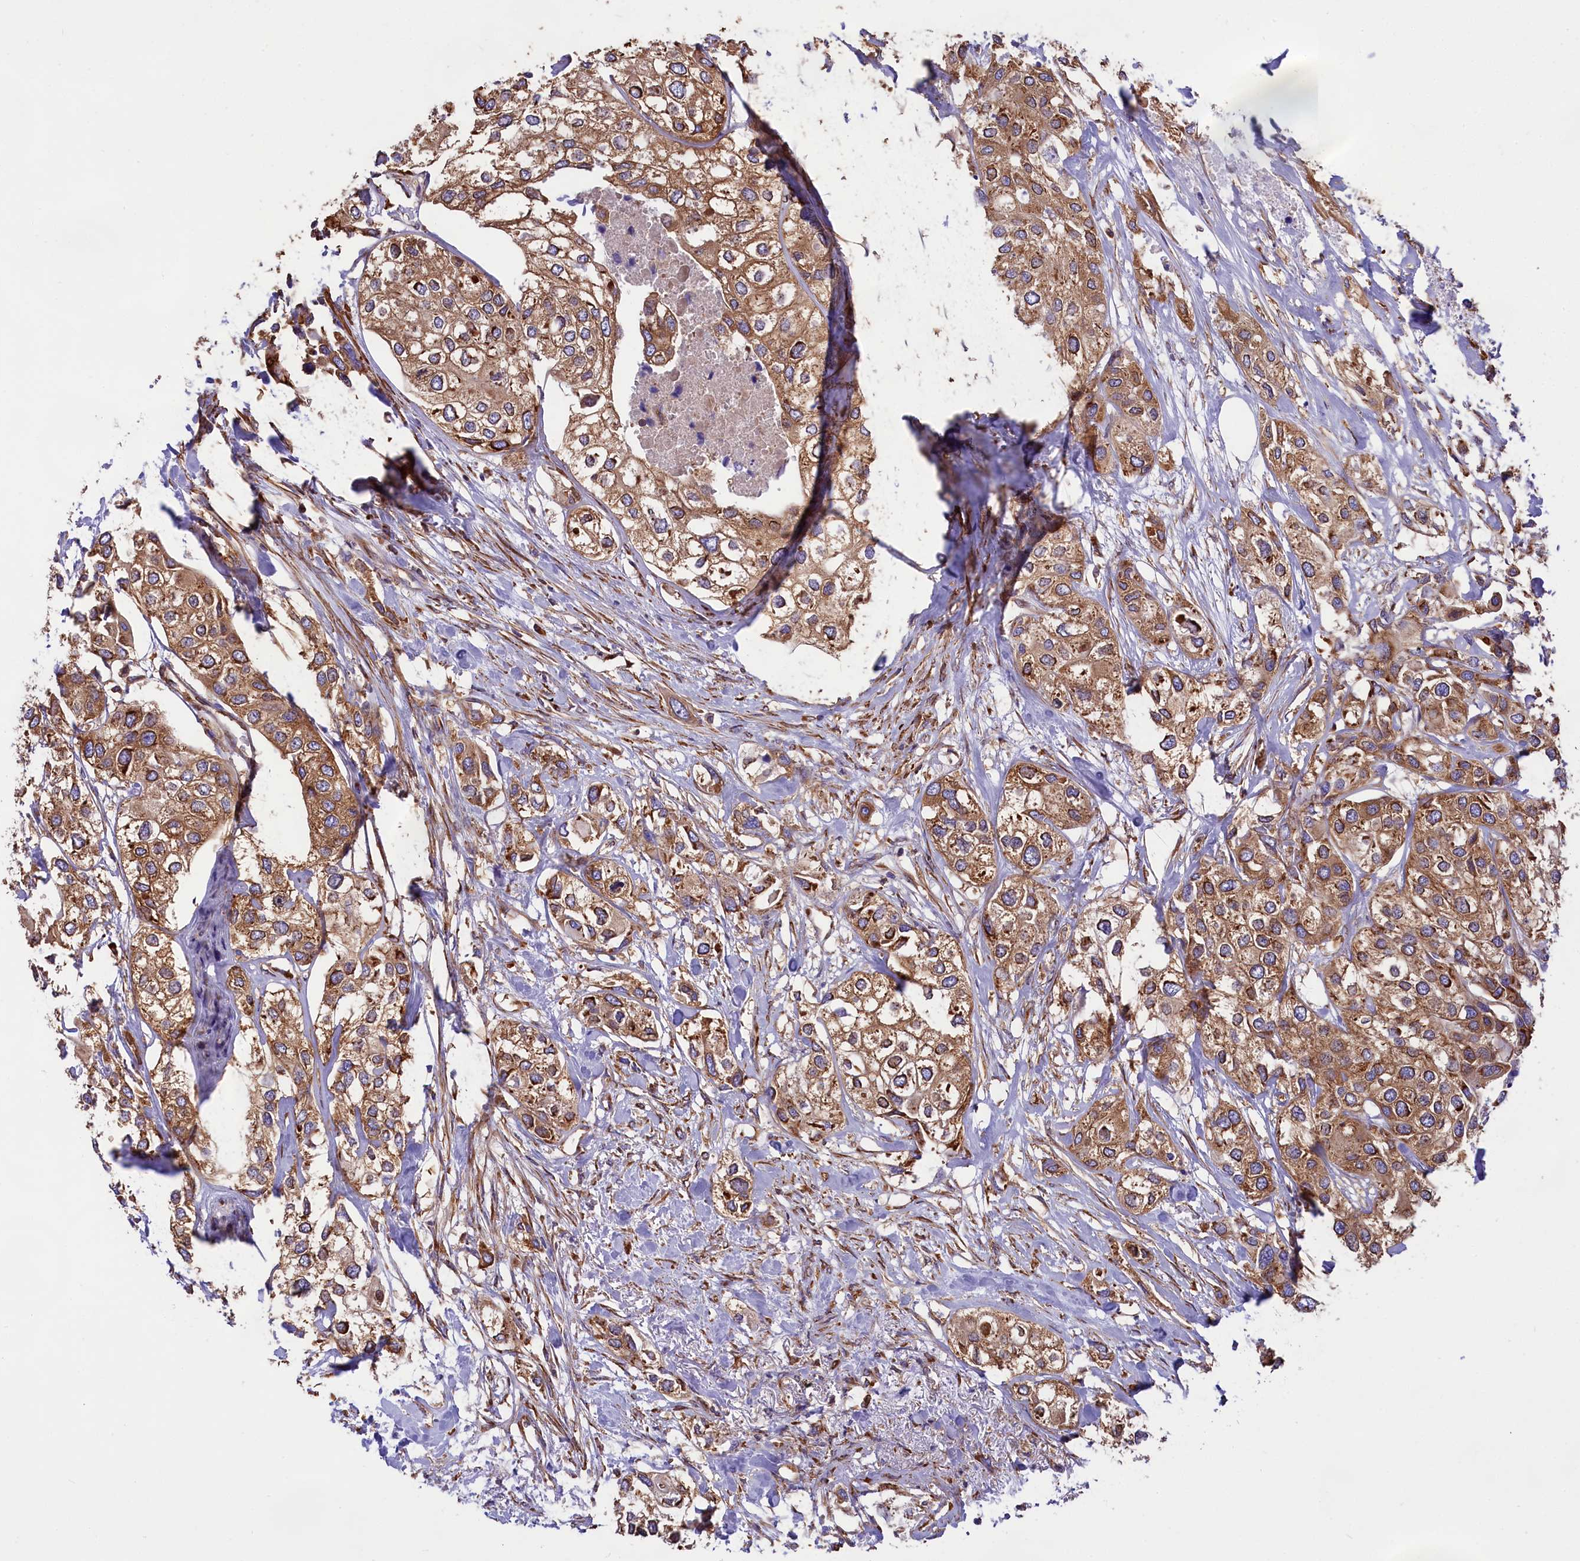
{"staining": {"intensity": "moderate", "quantity": ">75%", "location": "cytoplasmic/membranous"}, "tissue": "urothelial cancer", "cell_type": "Tumor cells", "image_type": "cancer", "snomed": [{"axis": "morphology", "description": "Urothelial carcinoma, High grade"}, {"axis": "topography", "description": "Urinary bladder"}], "caption": "High-magnification brightfield microscopy of urothelial carcinoma (high-grade) stained with DAB (brown) and counterstained with hematoxylin (blue). tumor cells exhibit moderate cytoplasmic/membranous positivity is present in about>75% of cells.", "gene": "GYS1", "patient": {"sex": "male", "age": 64}}